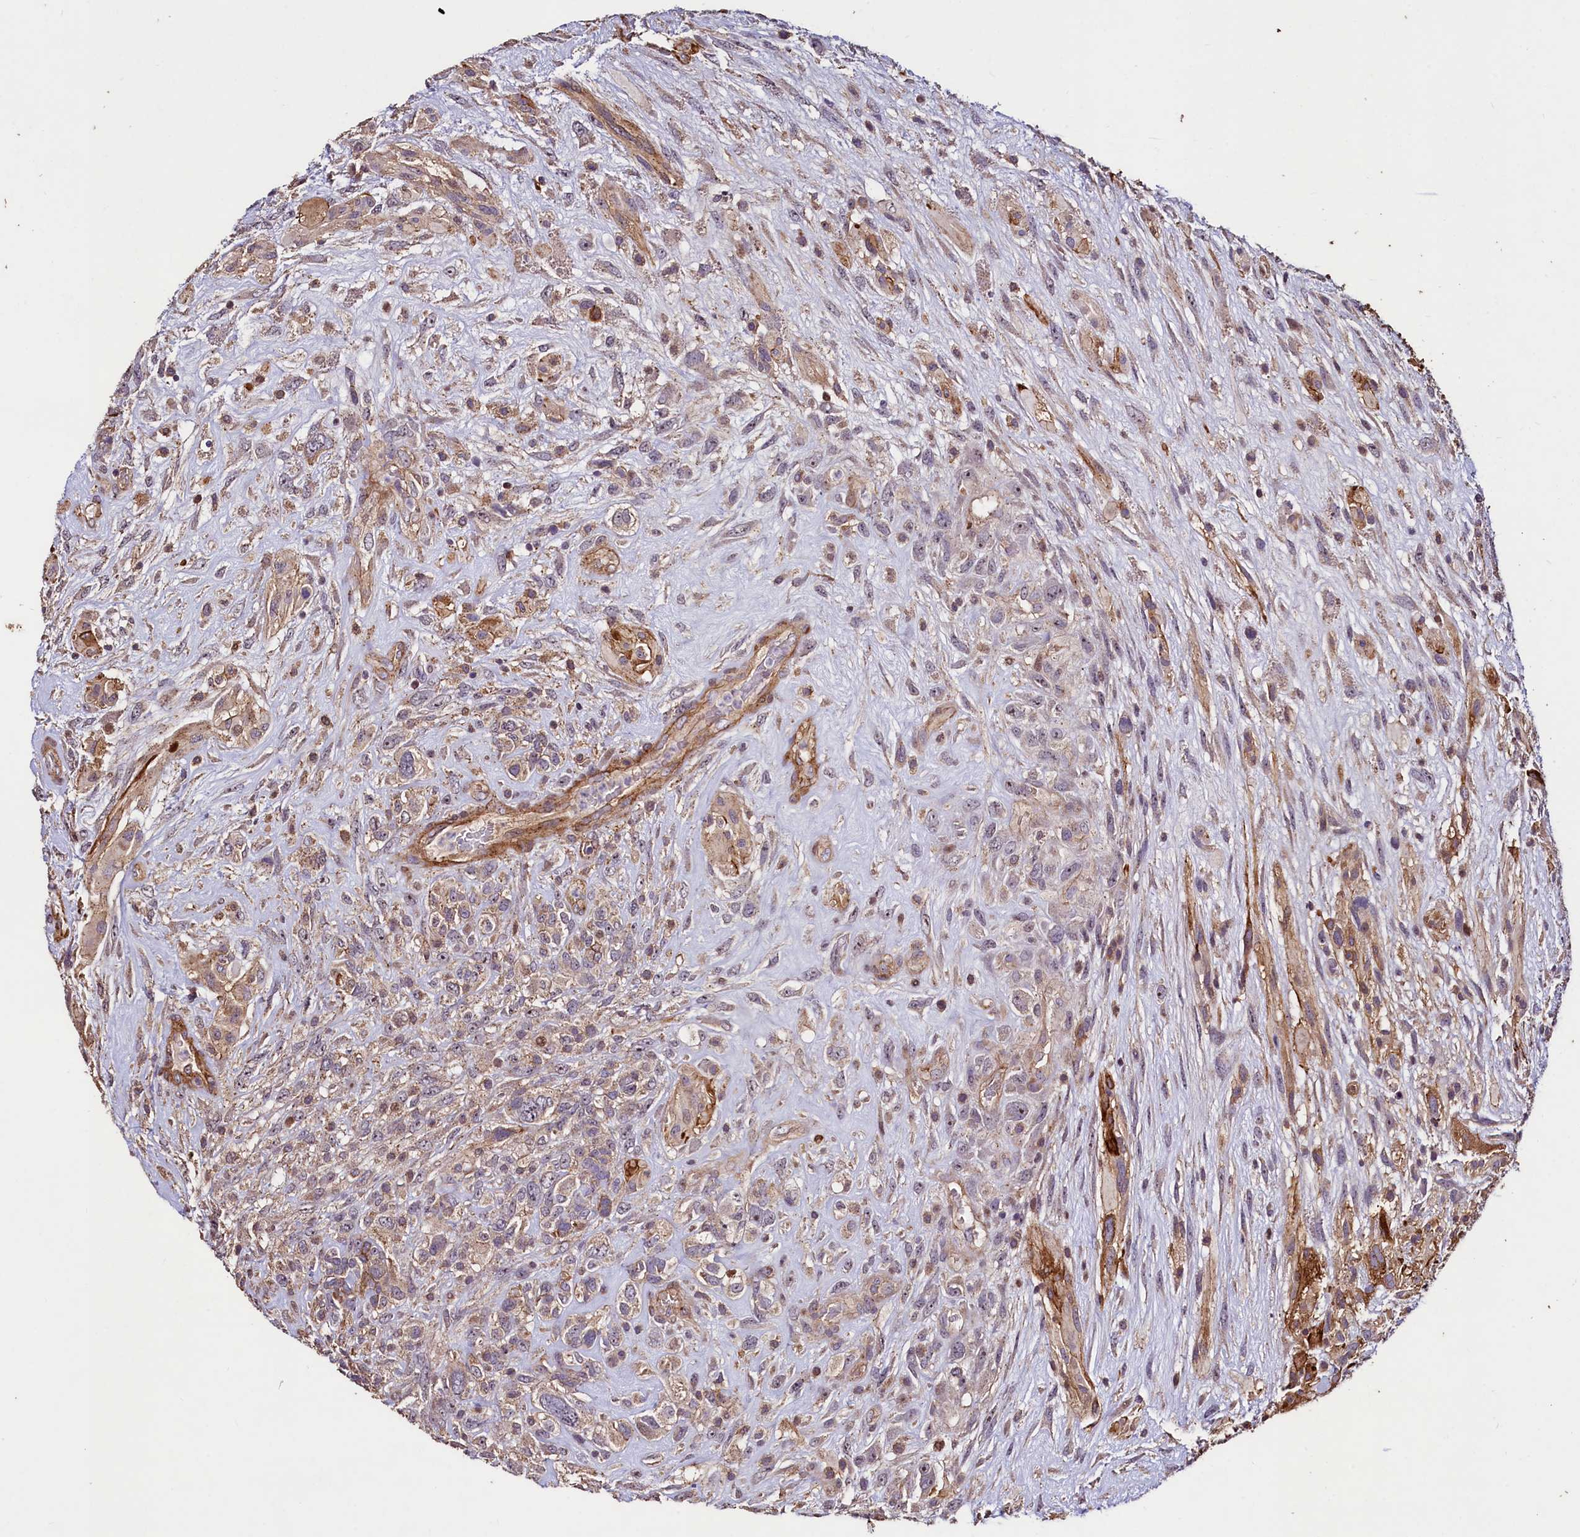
{"staining": {"intensity": "weak", "quantity": "<25%", "location": "cytoplasmic/membranous"}, "tissue": "glioma", "cell_type": "Tumor cells", "image_type": "cancer", "snomed": [{"axis": "morphology", "description": "Glioma, malignant, High grade"}, {"axis": "topography", "description": "Brain"}], "caption": "Tumor cells show no significant protein staining in glioma. (DAB IHC visualized using brightfield microscopy, high magnification).", "gene": "PALM", "patient": {"sex": "male", "age": 61}}